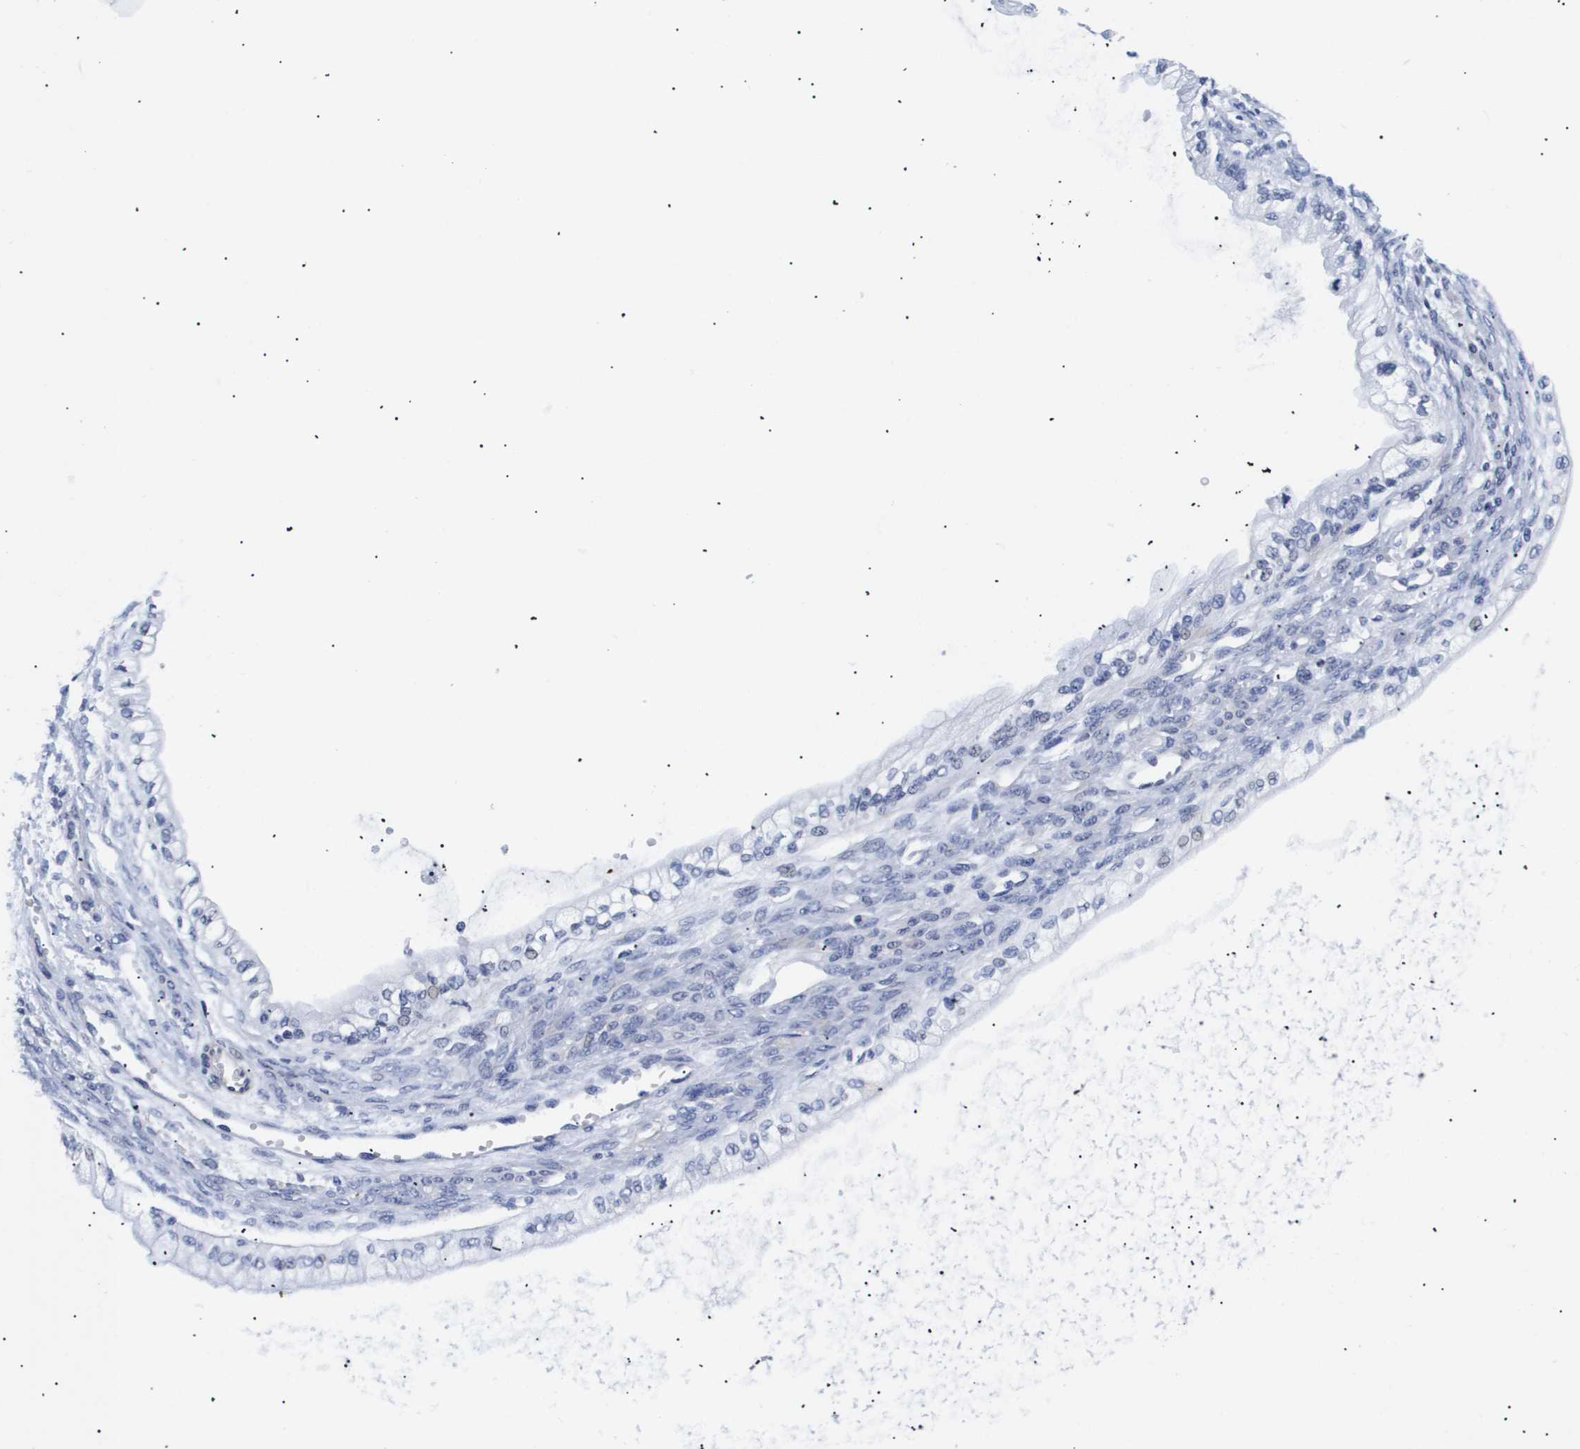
{"staining": {"intensity": "negative", "quantity": "none", "location": "none"}, "tissue": "ovarian cancer", "cell_type": "Tumor cells", "image_type": "cancer", "snomed": [{"axis": "morphology", "description": "Cystadenocarcinoma, mucinous, NOS"}, {"axis": "topography", "description": "Ovary"}], "caption": "Immunohistochemistry photomicrograph of mucinous cystadenocarcinoma (ovarian) stained for a protein (brown), which reveals no expression in tumor cells.", "gene": "SHD", "patient": {"sex": "female", "age": 57}}